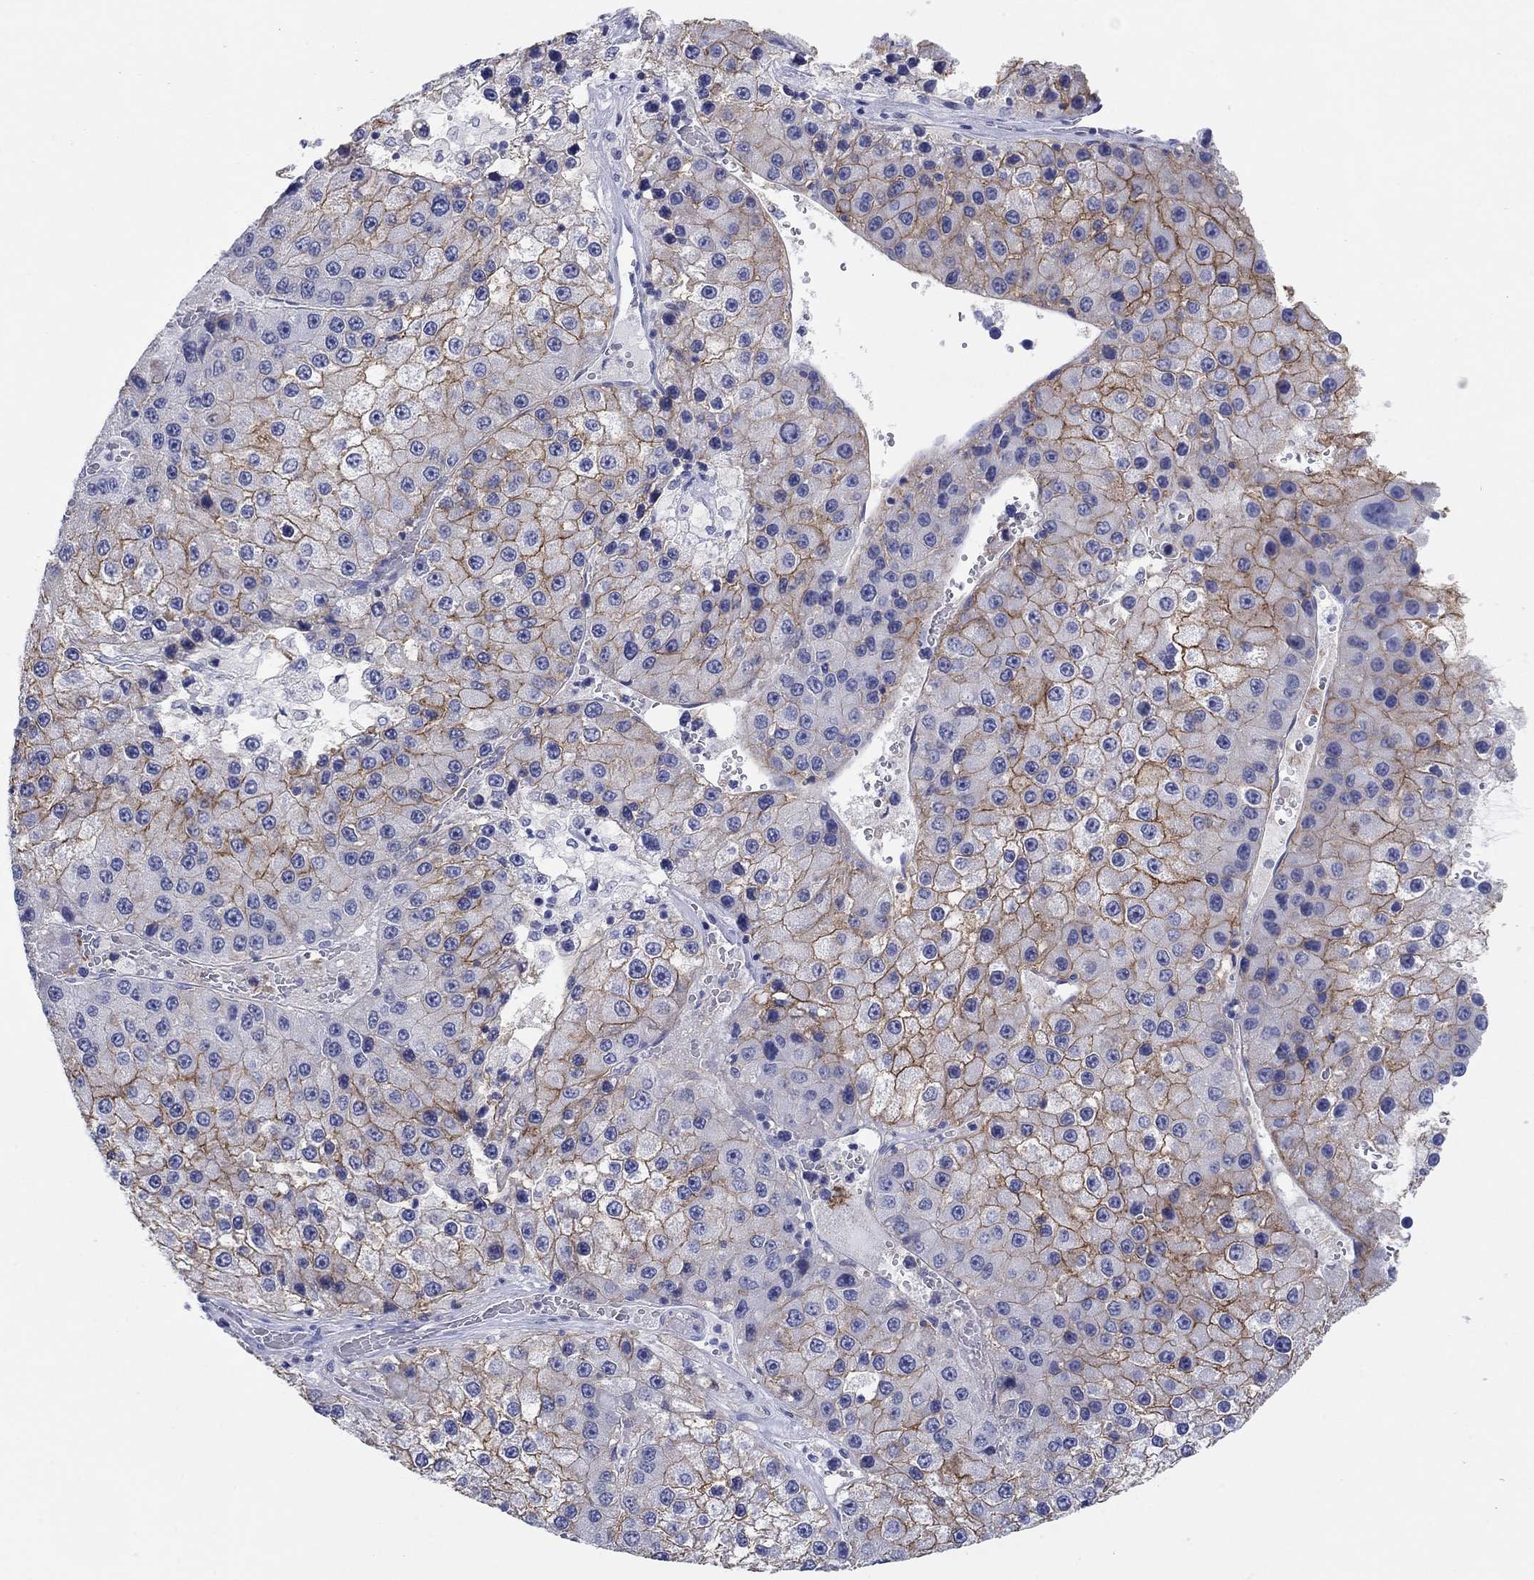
{"staining": {"intensity": "moderate", "quantity": "25%-75%", "location": "cytoplasmic/membranous"}, "tissue": "liver cancer", "cell_type": "Tumor cells", "image_type": "cancer", "snomed": [{"axis": "morphology", "description": "Carcinoma, Hepatocellular, NOS"}, {"axis": "topography", "description": "Liver"}], "caption": "A brown stain highlights moderate cytoplasmic/membranous expression of a protein in human liver cancer (hepatocellular carcinoma) tumor cells.", "gene": "ATP1B1", "patient": {"sex": "female", "age": 73}}